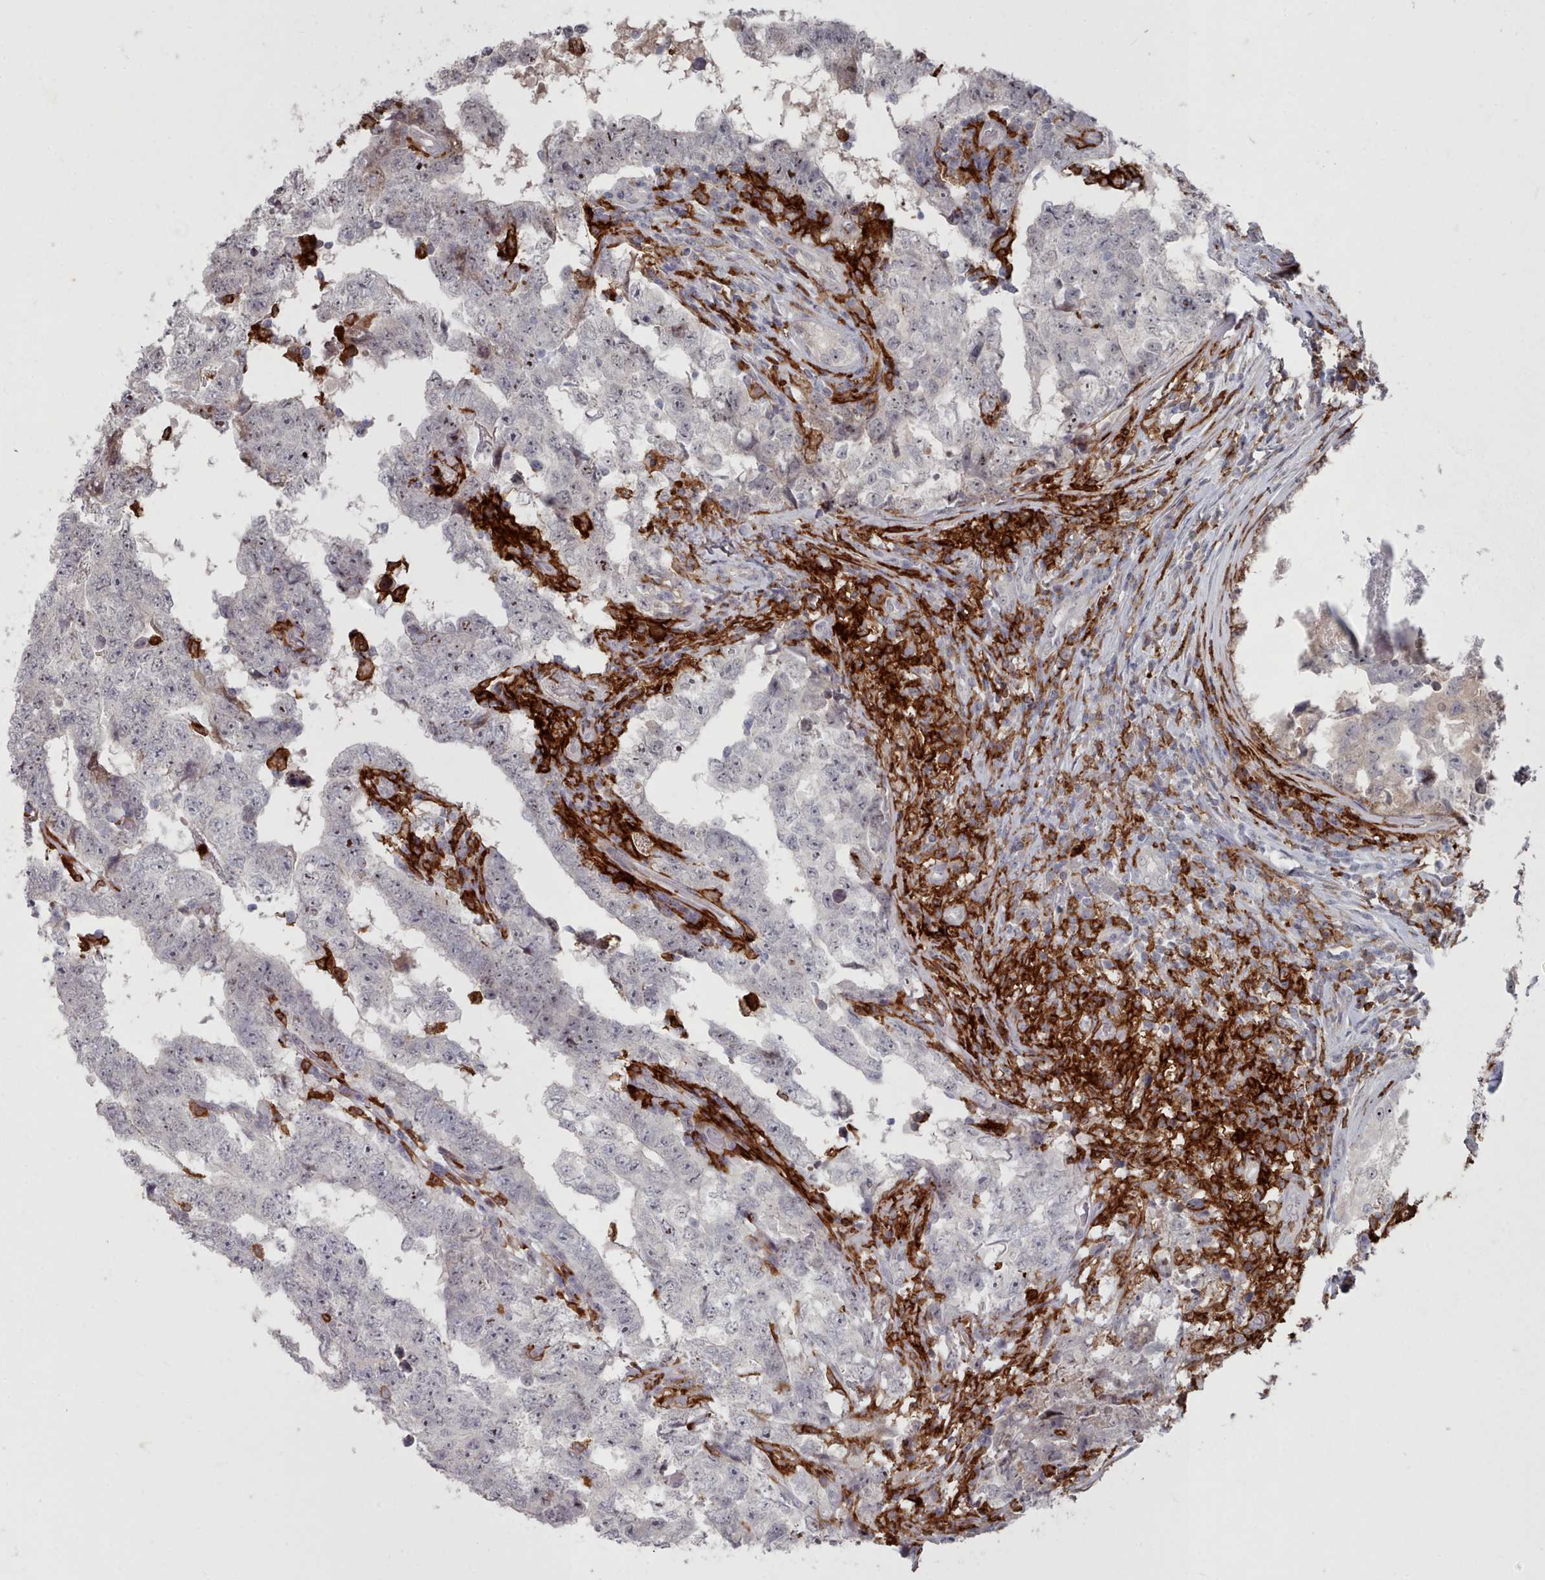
{"staining": {"intensity": "negative", "quantity": "none", "location": "none"}, "tissue": "testis cancer", "cell_type": "Tumor cells", "image_type": "cancer", "snomed": [{"axis": "morphology", "description": "Carcinoma, Embryonal, NOS"}, {"axis": "topography", "description": "Testis"}], "caption": "The photomicrograph shows no staining of tumor cells in testis cancer. The staining is performed using DAB brown chromogen with nuclei counter-stained in using hematoxylin.", "gene": "COL8A2", "patient": {"sex": "male", "age": 25}}